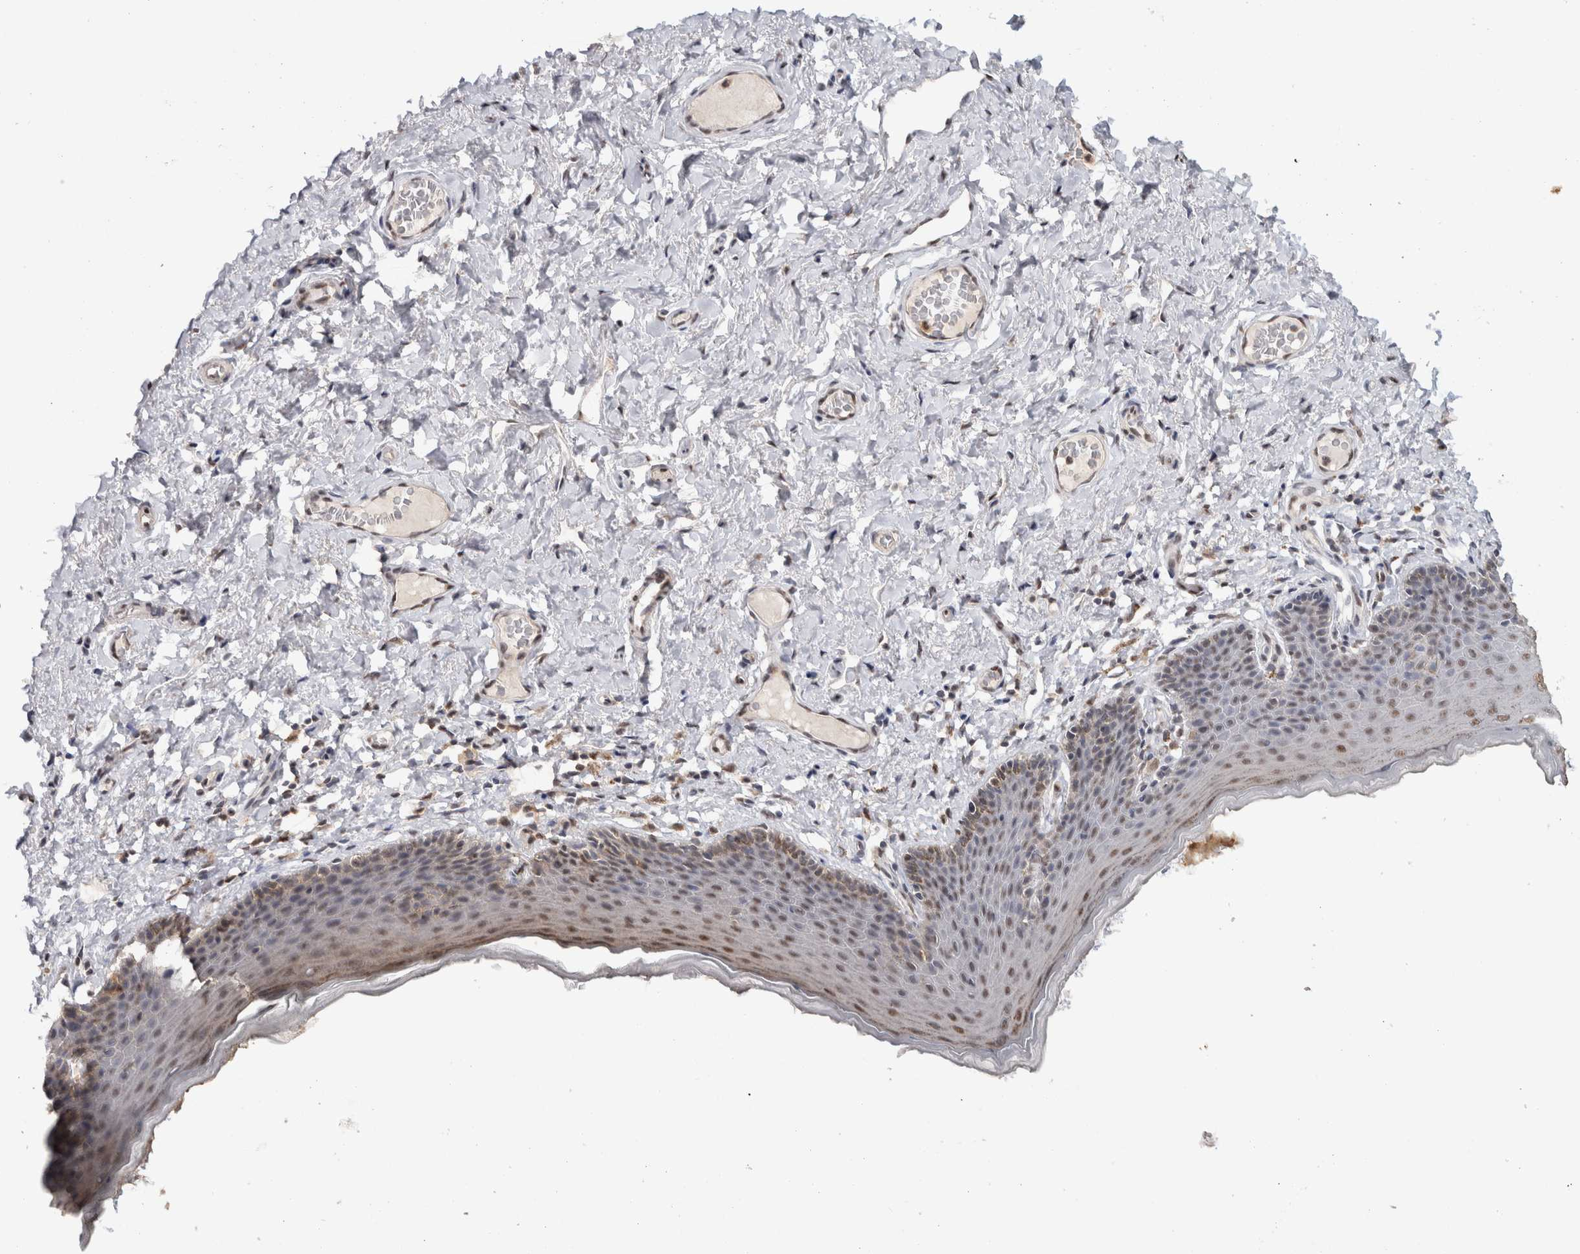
{"staining": {"intensity": "moderate", "quantity": ">75%", "location": "cytoplasmic/membranous,nuclear"}, "tissue": "skin", "cell_type": "Epidermal cells", "image_type": "normal", "snomed": [{"axis": "morphology", "description": "Normal tissue, NOS"}, {"axis": "topography", "description": "Vulva"}], "caption": "Moderate cytoplasmic/membranous,nuclear protein staining is appreciated in about >75% of epidermal cells in skin. The staining was performed using DAB (3,3'-diaminobenzidine) to visualize the protein expression in brown, while the nuclei were stained in blue with hematoxylin (Magnification: 20x).", "gene": "RPS6KA2", "patient": {"sex": "female", "age": 66}}